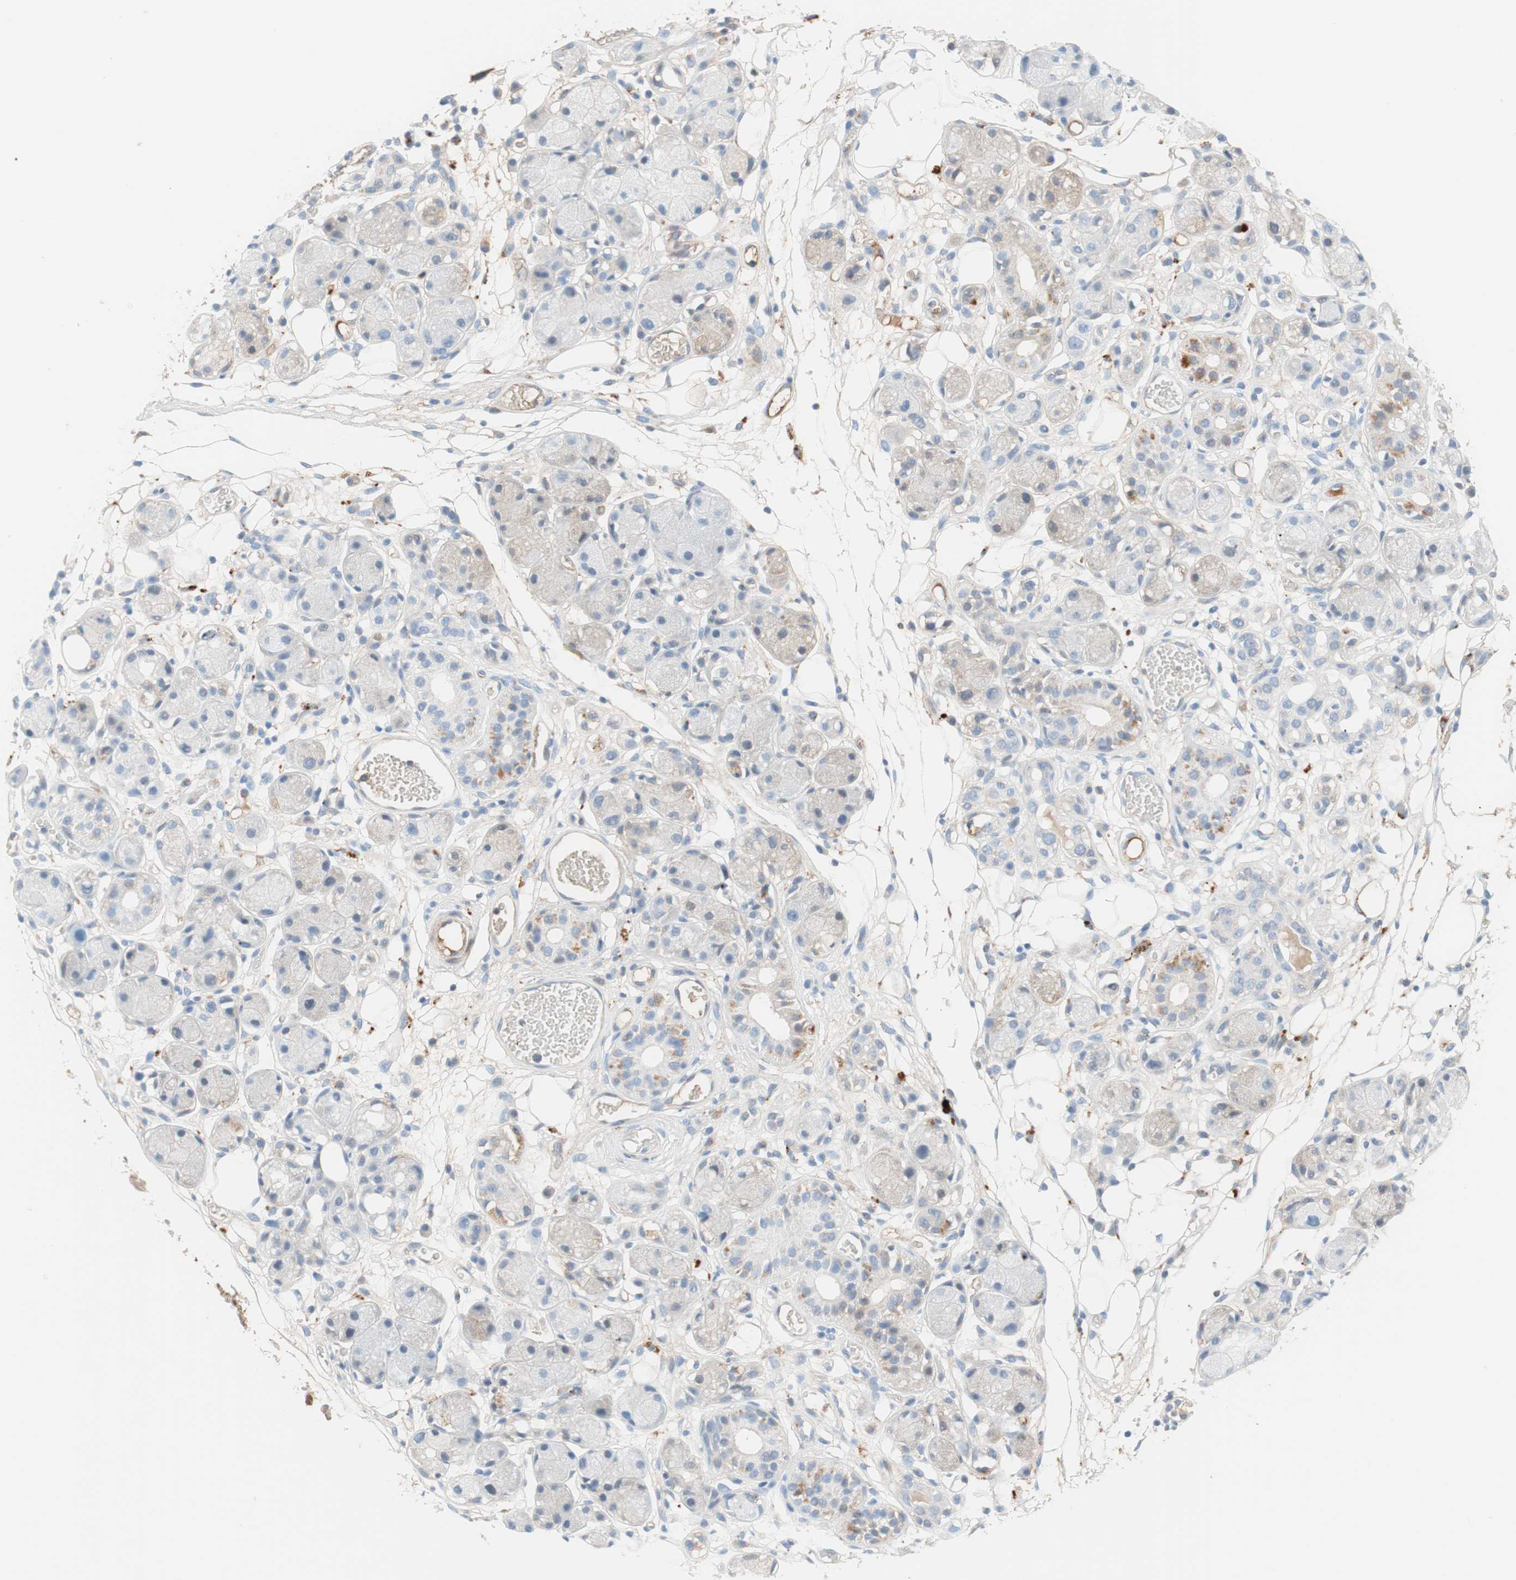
{"staining": {"intensity": "moderate", "quantity": ">75%", "location": "cytoplasmic/membranous"}, "tissue": "adipose tissue", "cell_type": "Adipocytes", "image_type": "normal", "snomed": [{"axis": "morphology", "description": "Normal tissue, NOS"}, {"axis": "morphology", "description": "Inflammation, NOS"}, {"axis": "topography", "description": "Vascular tissue"}, {"axis": "topography", "description": "Salivary gland"}], "caption": "Moderate cytoplasmic/membranous expression for a protein is seen in about >75% of adipocytes of normal adipose tissue using IHC.", "gene": "RBP4", "patient": {"sex": "female", "age": 75}}